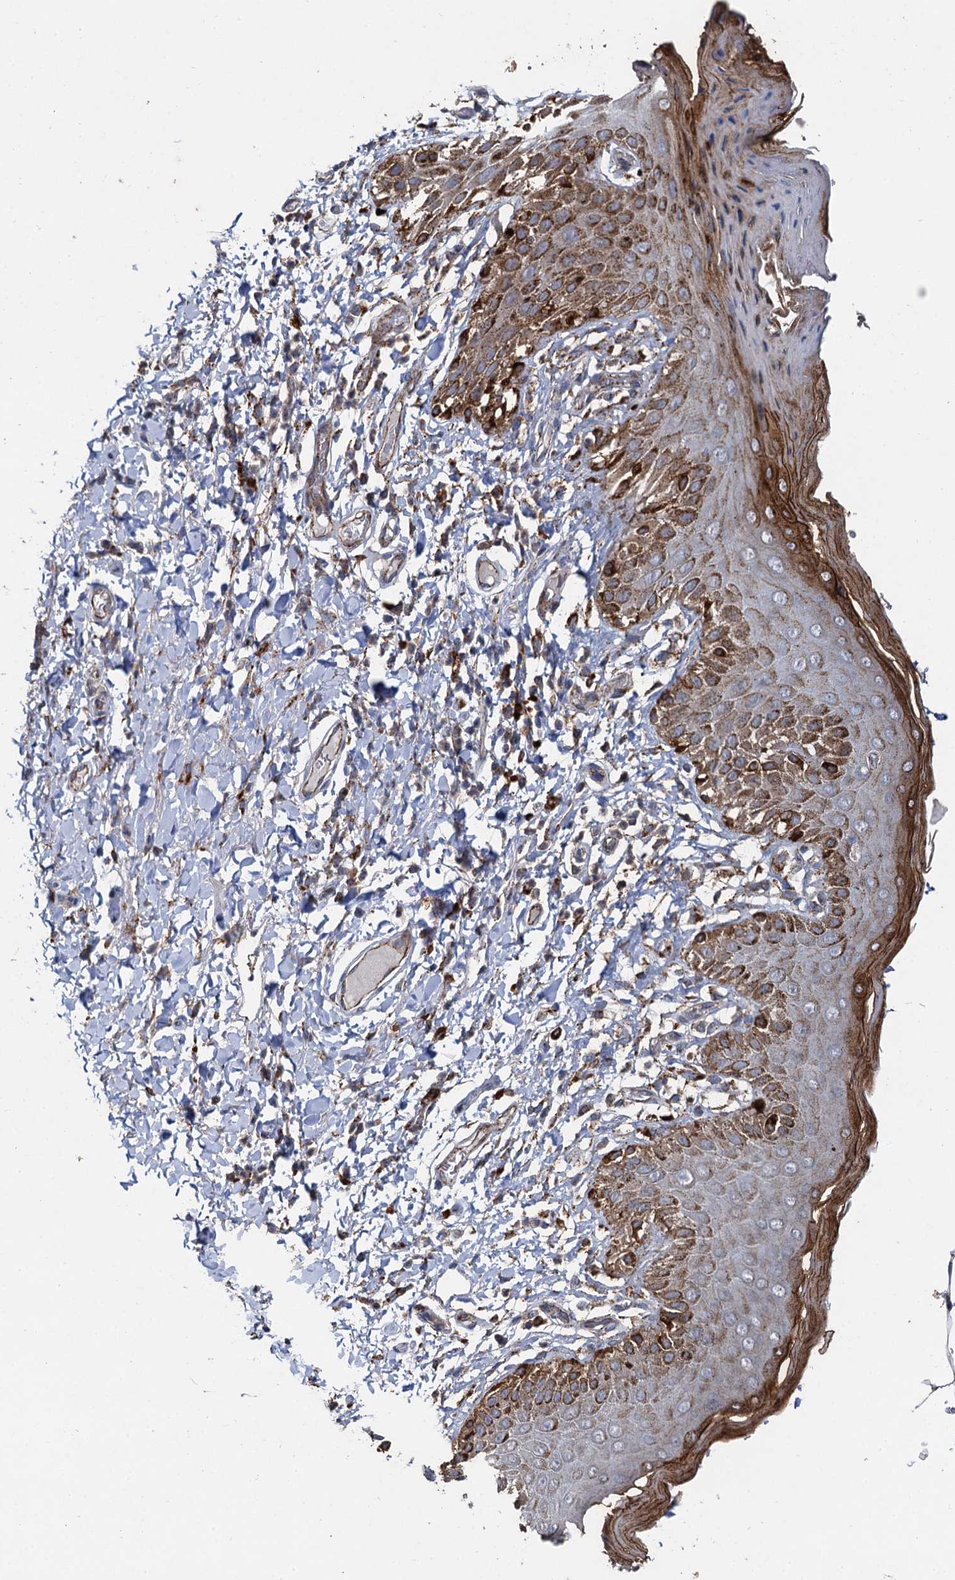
{"staining": {"intensity": "strong", "quantity": "<25%", "location": "cytoplasmic/membranous"}, "tissue": "skin", "cell_type": "Epidermal cells", "image_type": "normal", "snomed": [{"axis": "morphology", "description": "Normal tissue, NOS"}, {"axis": "topography", "description": "Anal"}], "caption": "Strong cytoplasmic/membranous protein expression is present in about <25% of epidermal cells in skin. The protein of interest is stained brown, and the nuclei are stained in blue (DAB IHC with brightfield microscopy, high magnification).", "gene": "GBA1", "patient": {"sex": "male", "age": 44}}